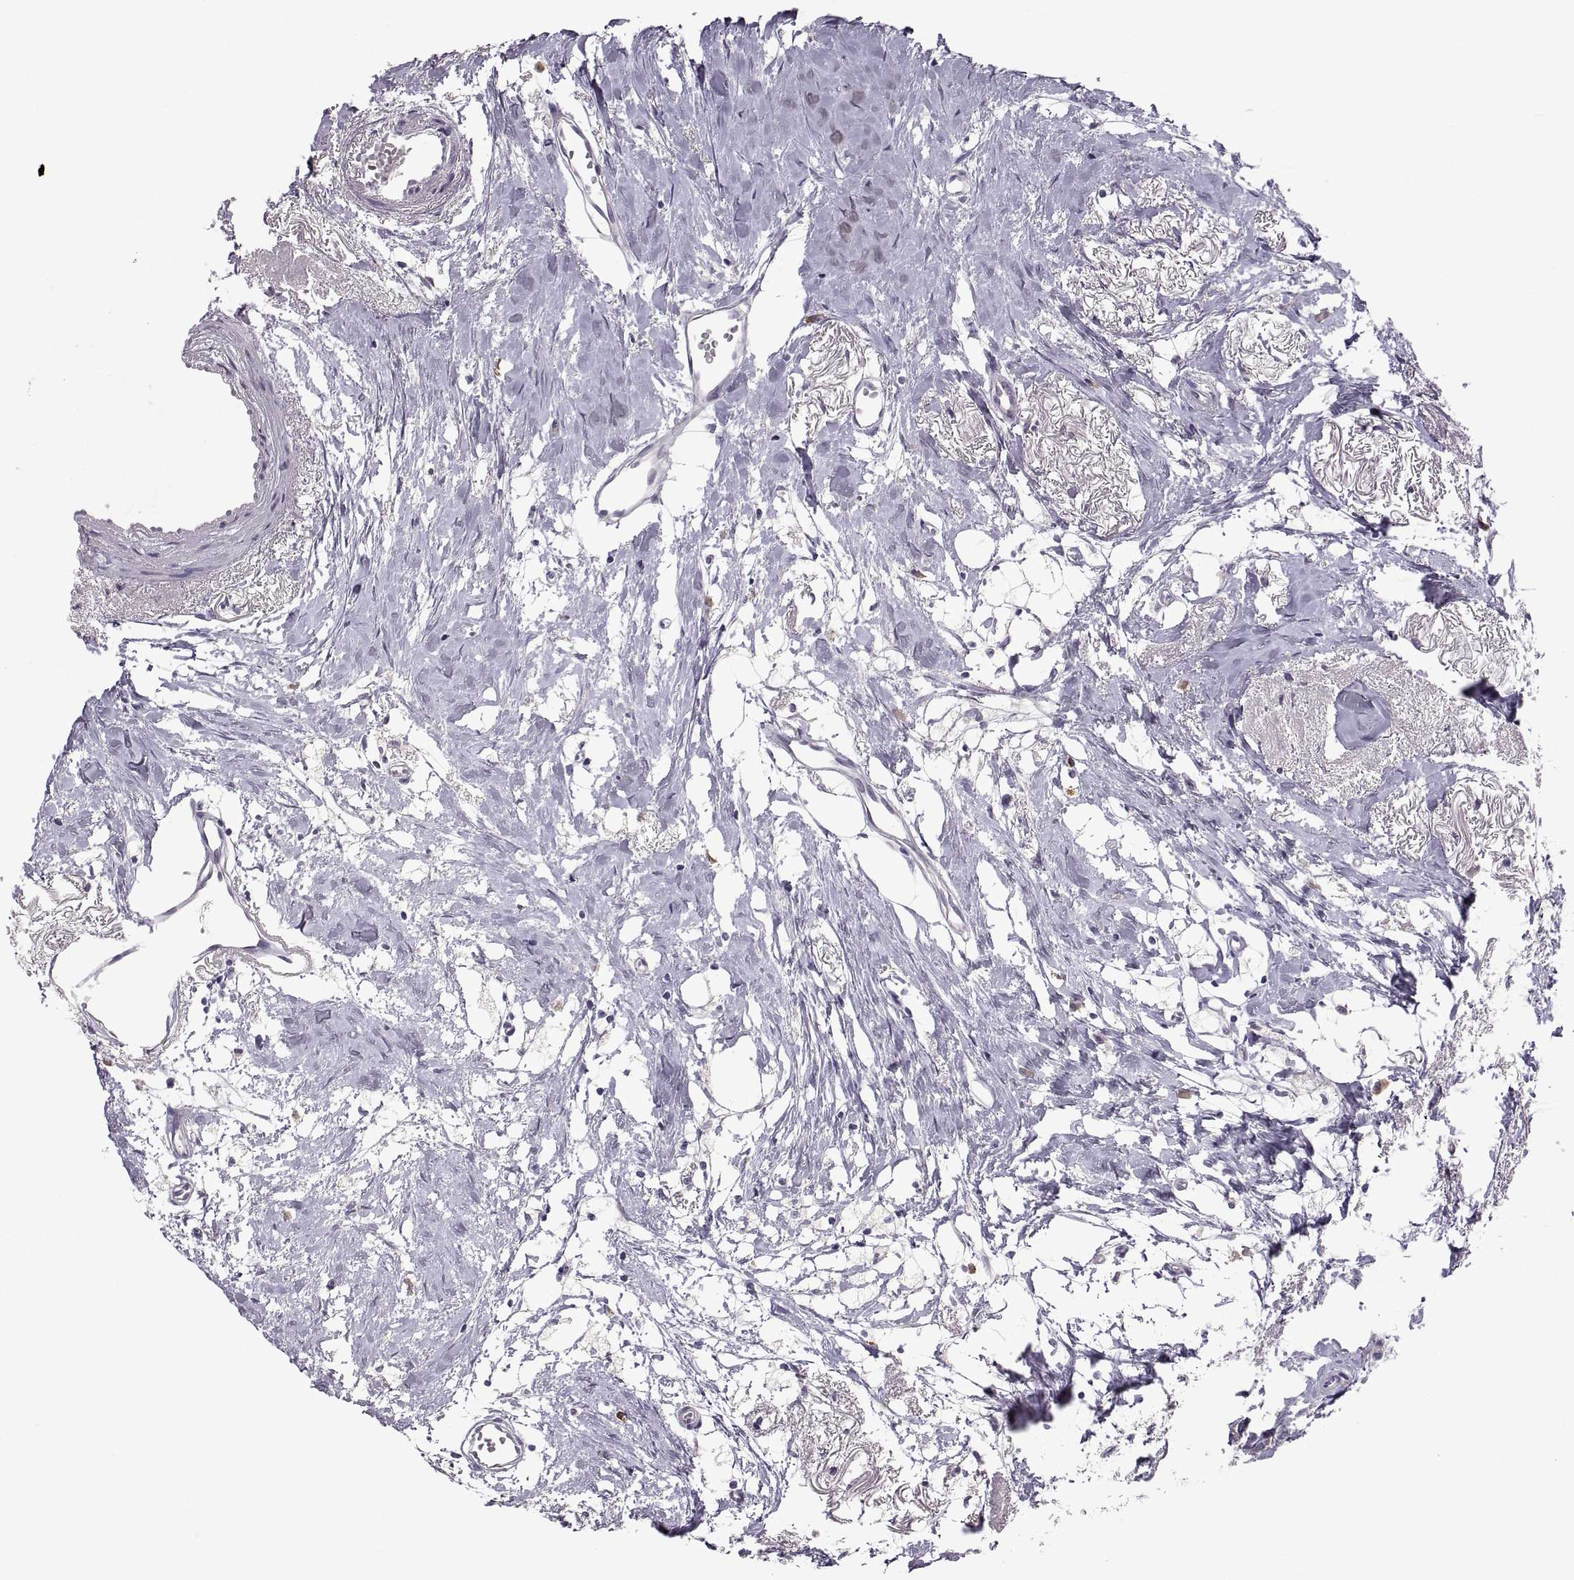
{"staining": {"intensity": "negative", "quantity": "none", "location": "none"}, "tissue": "breast cancer", "cell_type": "Tumor cells", "image_type": "cancer", "snomed": [{"axis": "morphology", "description": "Duct carcinoma"}, {"axis": "topography", "description": "Breast"}], "caption": "Protein analysis of breast cancer (intraductal carcinoma) displays no significant expression in tumor cells.", "gene": "MAGEB18", "patient": {"sex": "female", "age": 40}}